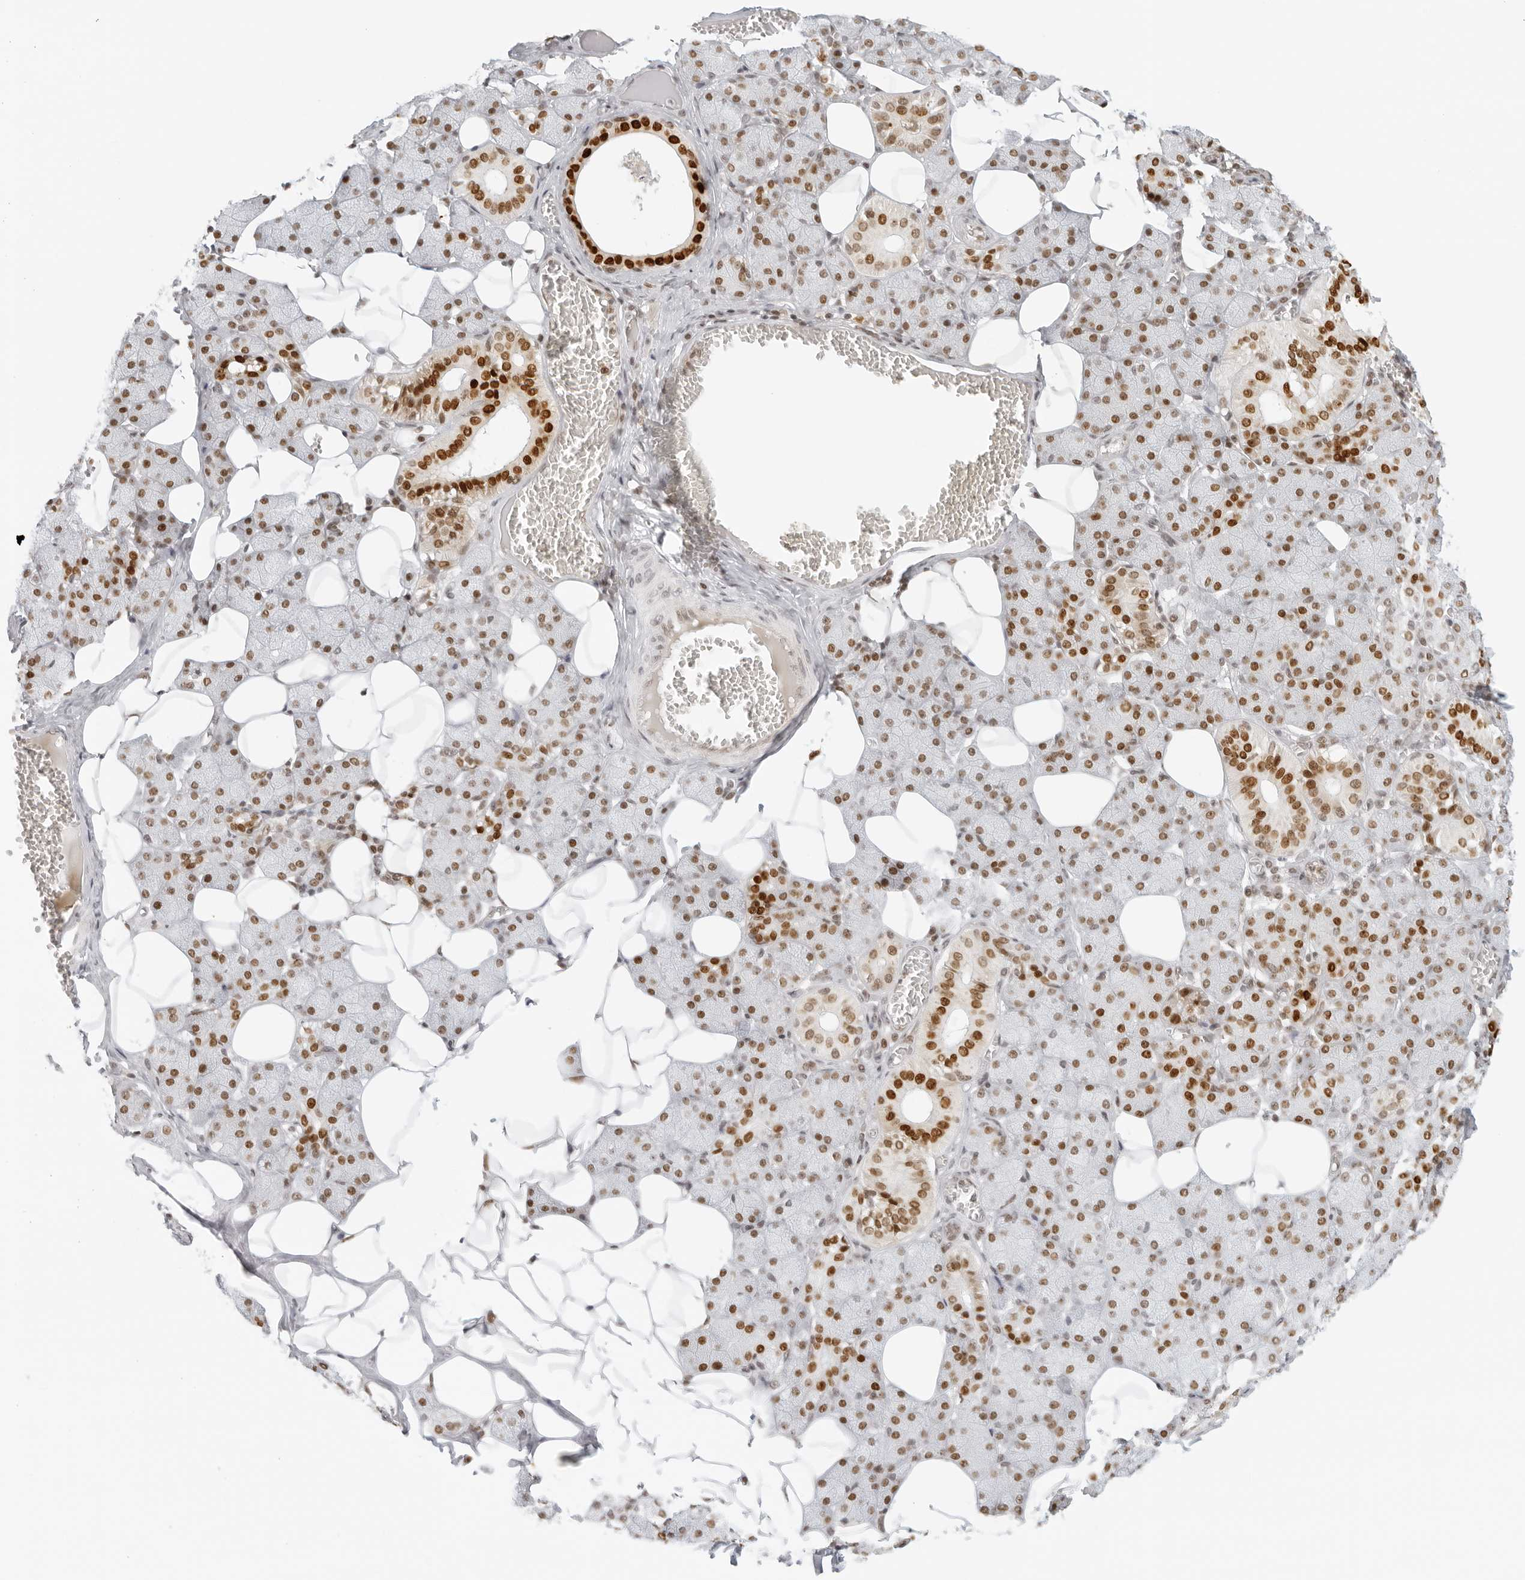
{"staining": {"intensity": "strong", "quantity": "25%-75%", "location": "nuclear"}, "tissue": "salivary gland", "cell_type": "Glandular cells", "image_type": "normal", "snomed": [{"axis": "morphology", "description": "Normal tissue, NOS"}, {"axis": "topography", "description": "Salivary gland"}], "caption": "This histopathology image reveals immunohistochemistry (IHC) staining of unremarkable salivary gland, with high strong nuclear staining in approximately 25%-75% of glandular cells.", "gene": "RCC1", "patient": {"sex": "female", "age": 33}}